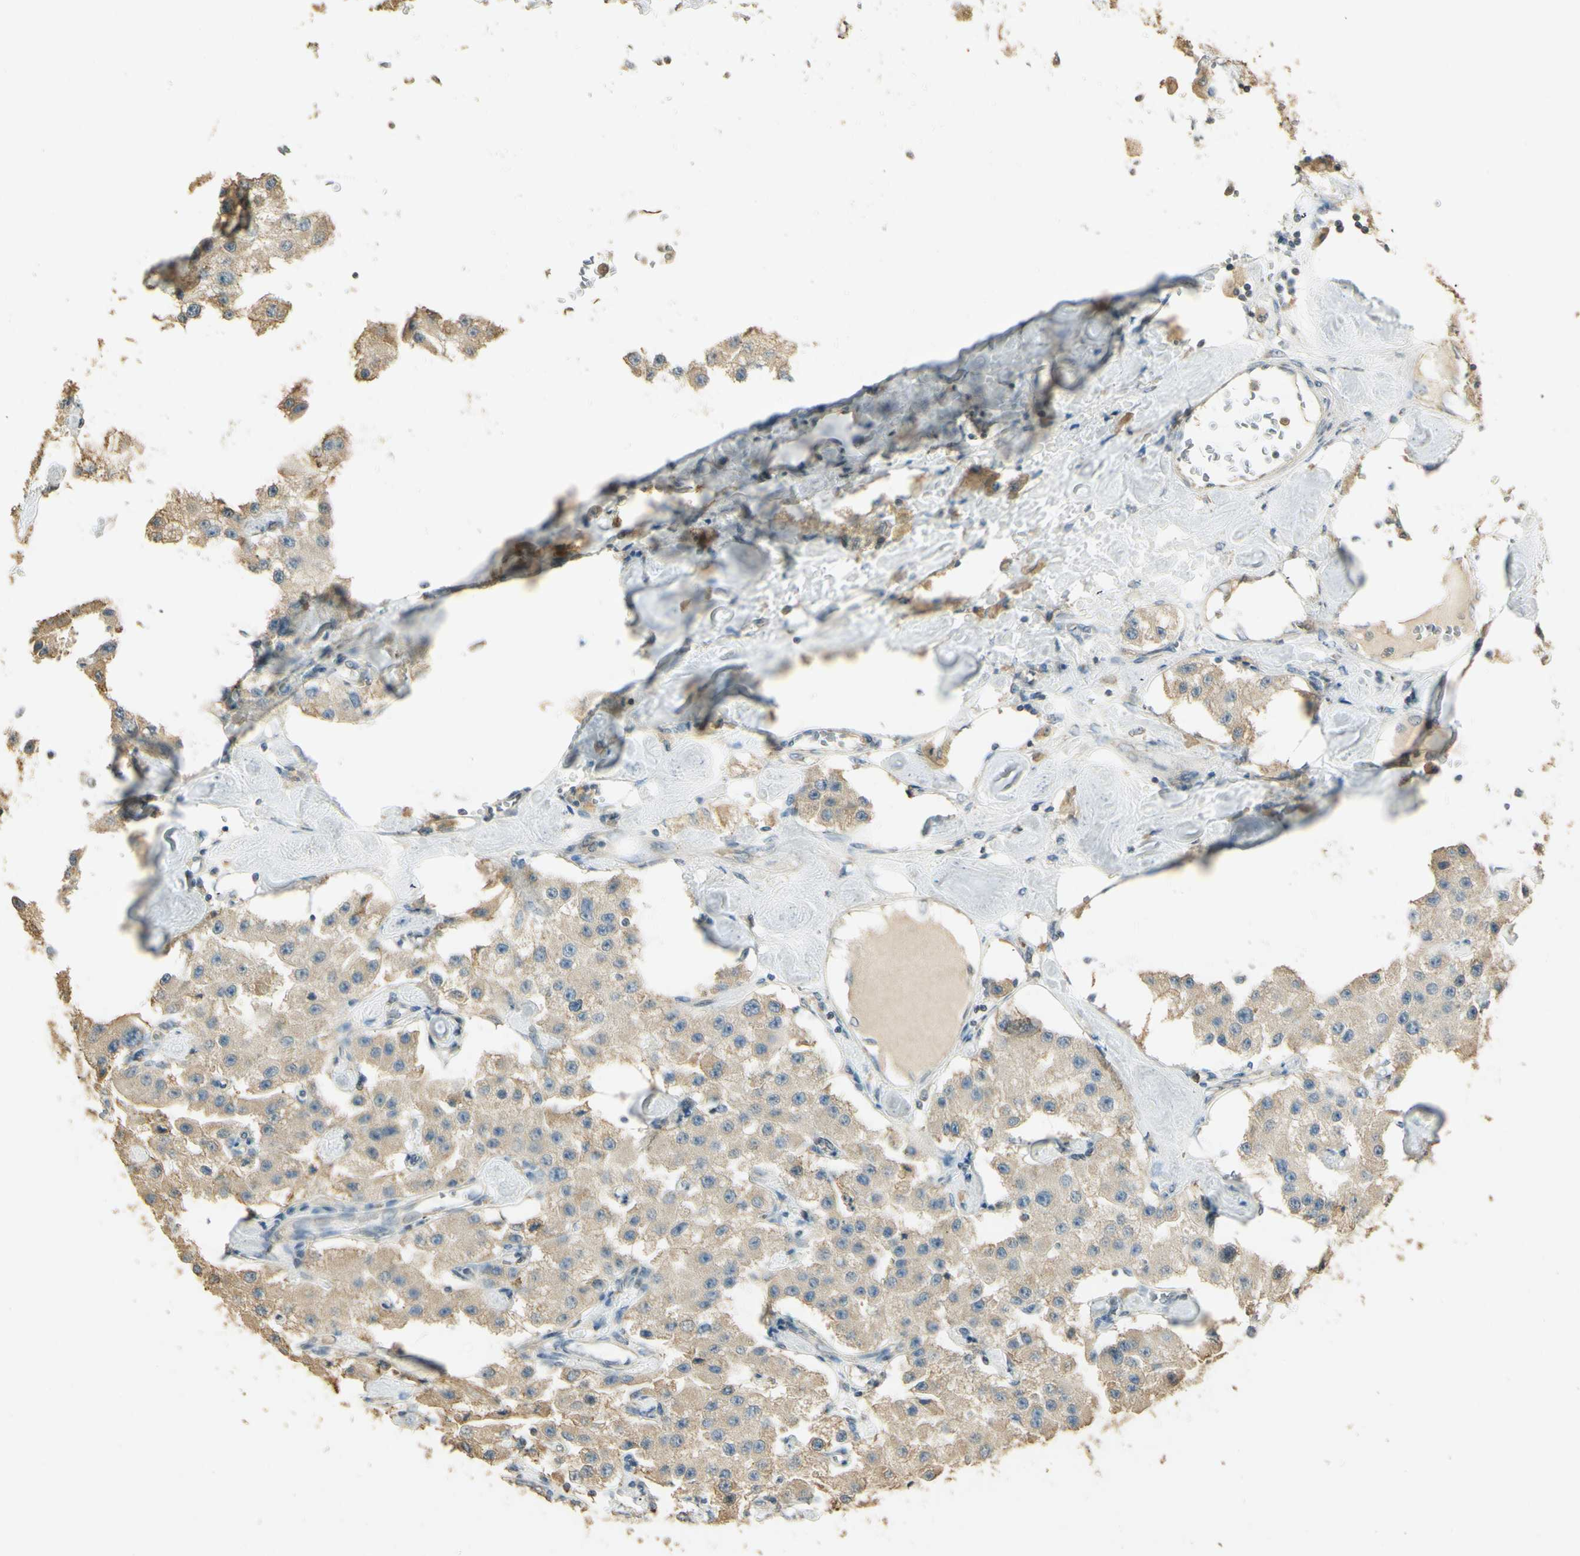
{"staining": {"intensity": "weak", "quantity": ">75%", "location": "cytoplasmic/membranous"}, "tissue": "carcinoid", "cell_type": "Tumor cells", "image_type": "cancer", "snomed": [{"axis": "morphology", "description": "Carcinoid, malignant, NOS"}, {"axis": "topography", "description": "Pancreas"}], "caption": "About >75% of tumor cells in carcinoid show weak cytoplasmic/membranous protein staining as visualized by brown immunohistochemical staining.", "gene": "UXS1", "patient": {"sex": "male", "age": 41}}